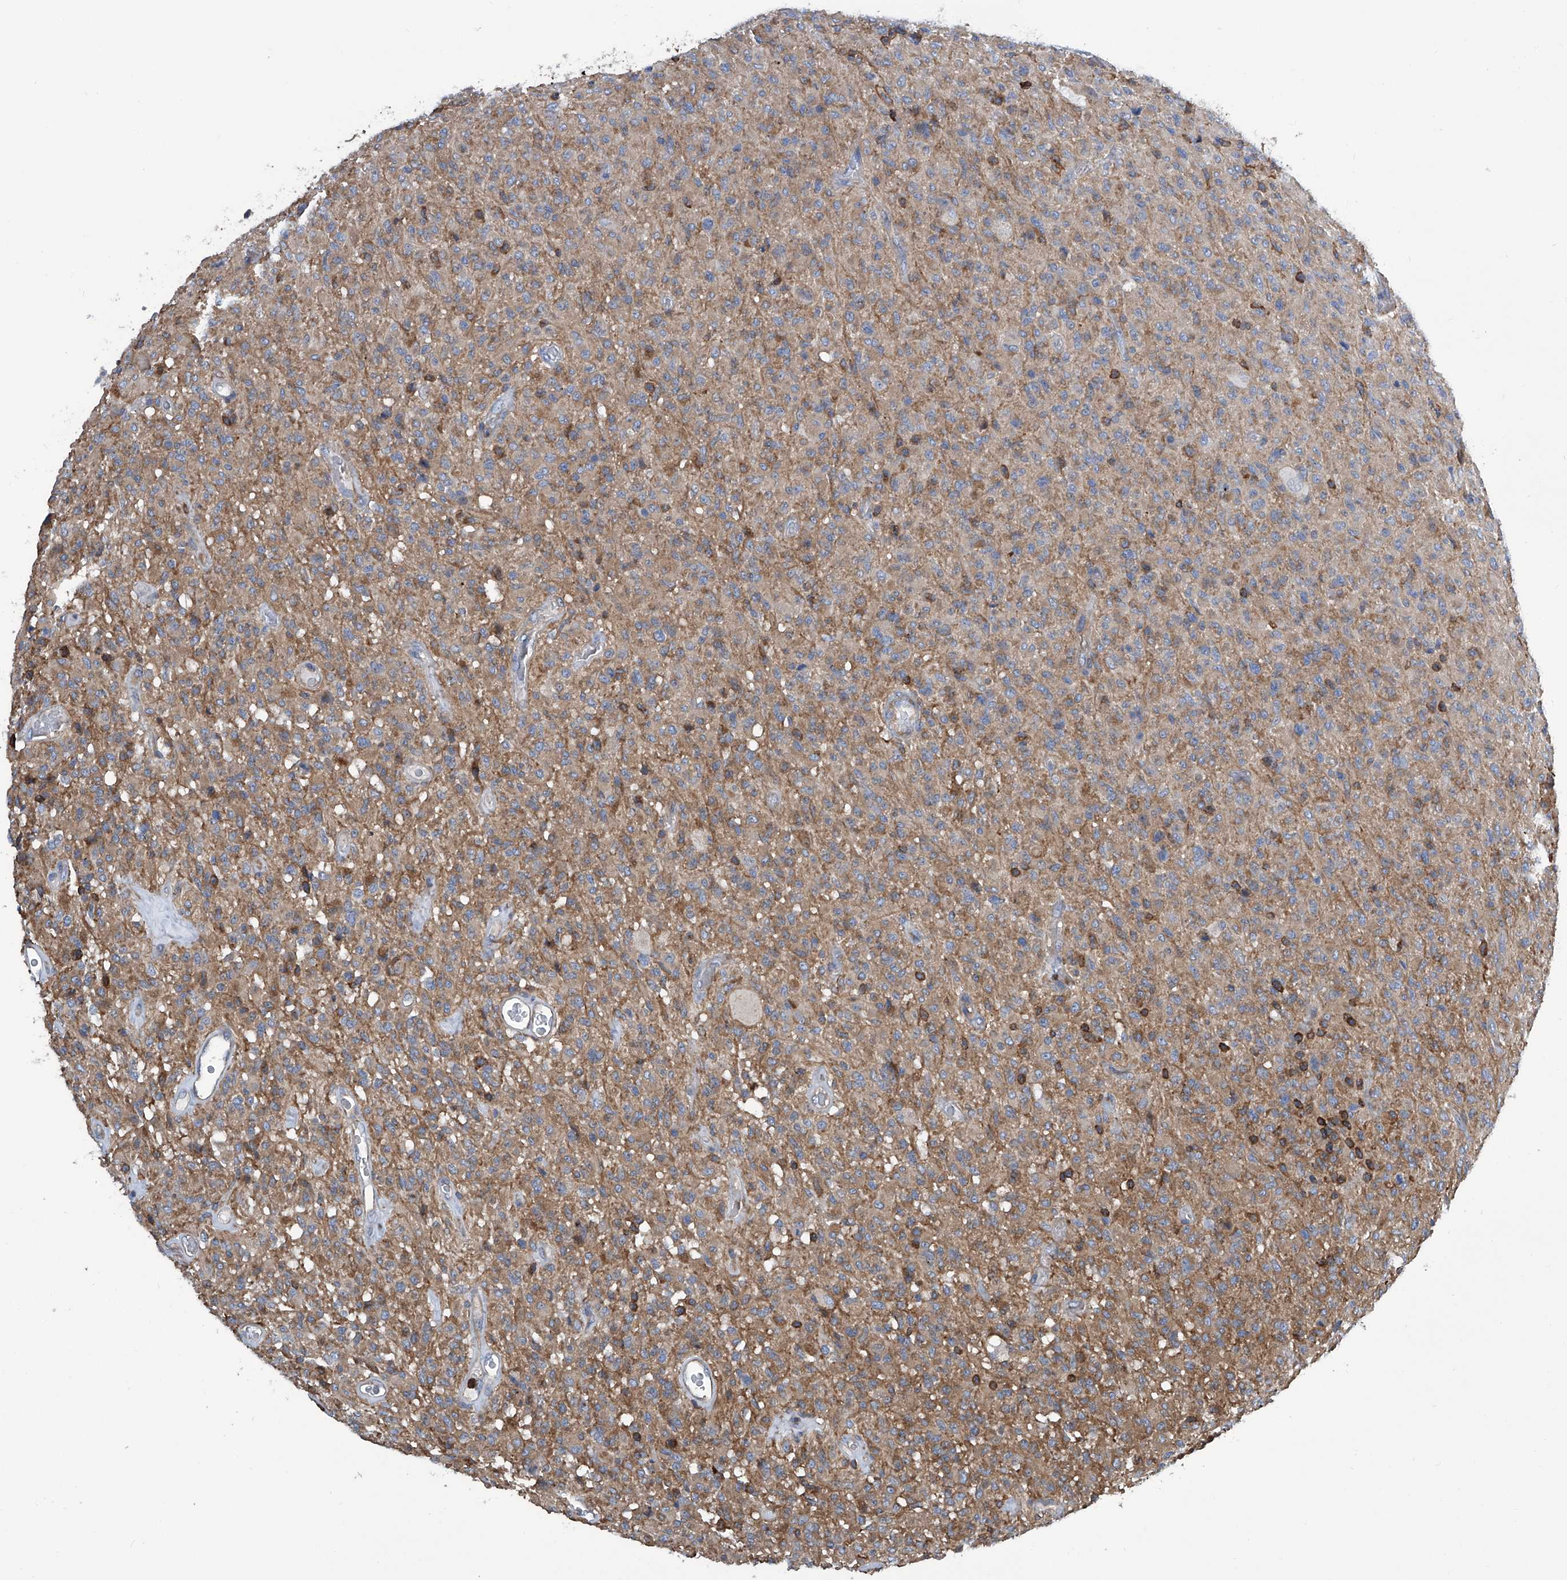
{"staining": {"intensity": "weak", "quantity": "<25%", "location": "cytoplasmic/membranous"}, "tissue": "glioma", "cell_type": "Tumor cells", "image_type": "cancer", "snomed": [{"axis": "morphology", "description": "Glioma, malignant, High grade"}, {"axis": "topography", "description": "Brain"}], "caption": "Immunohistochemistry (IHC) histopathology image of glioma stained for a protein (brown), which shows no expression in tumor cells.", "gene": "ZNF484", "patient": {"sex": "female", "age": 57}}